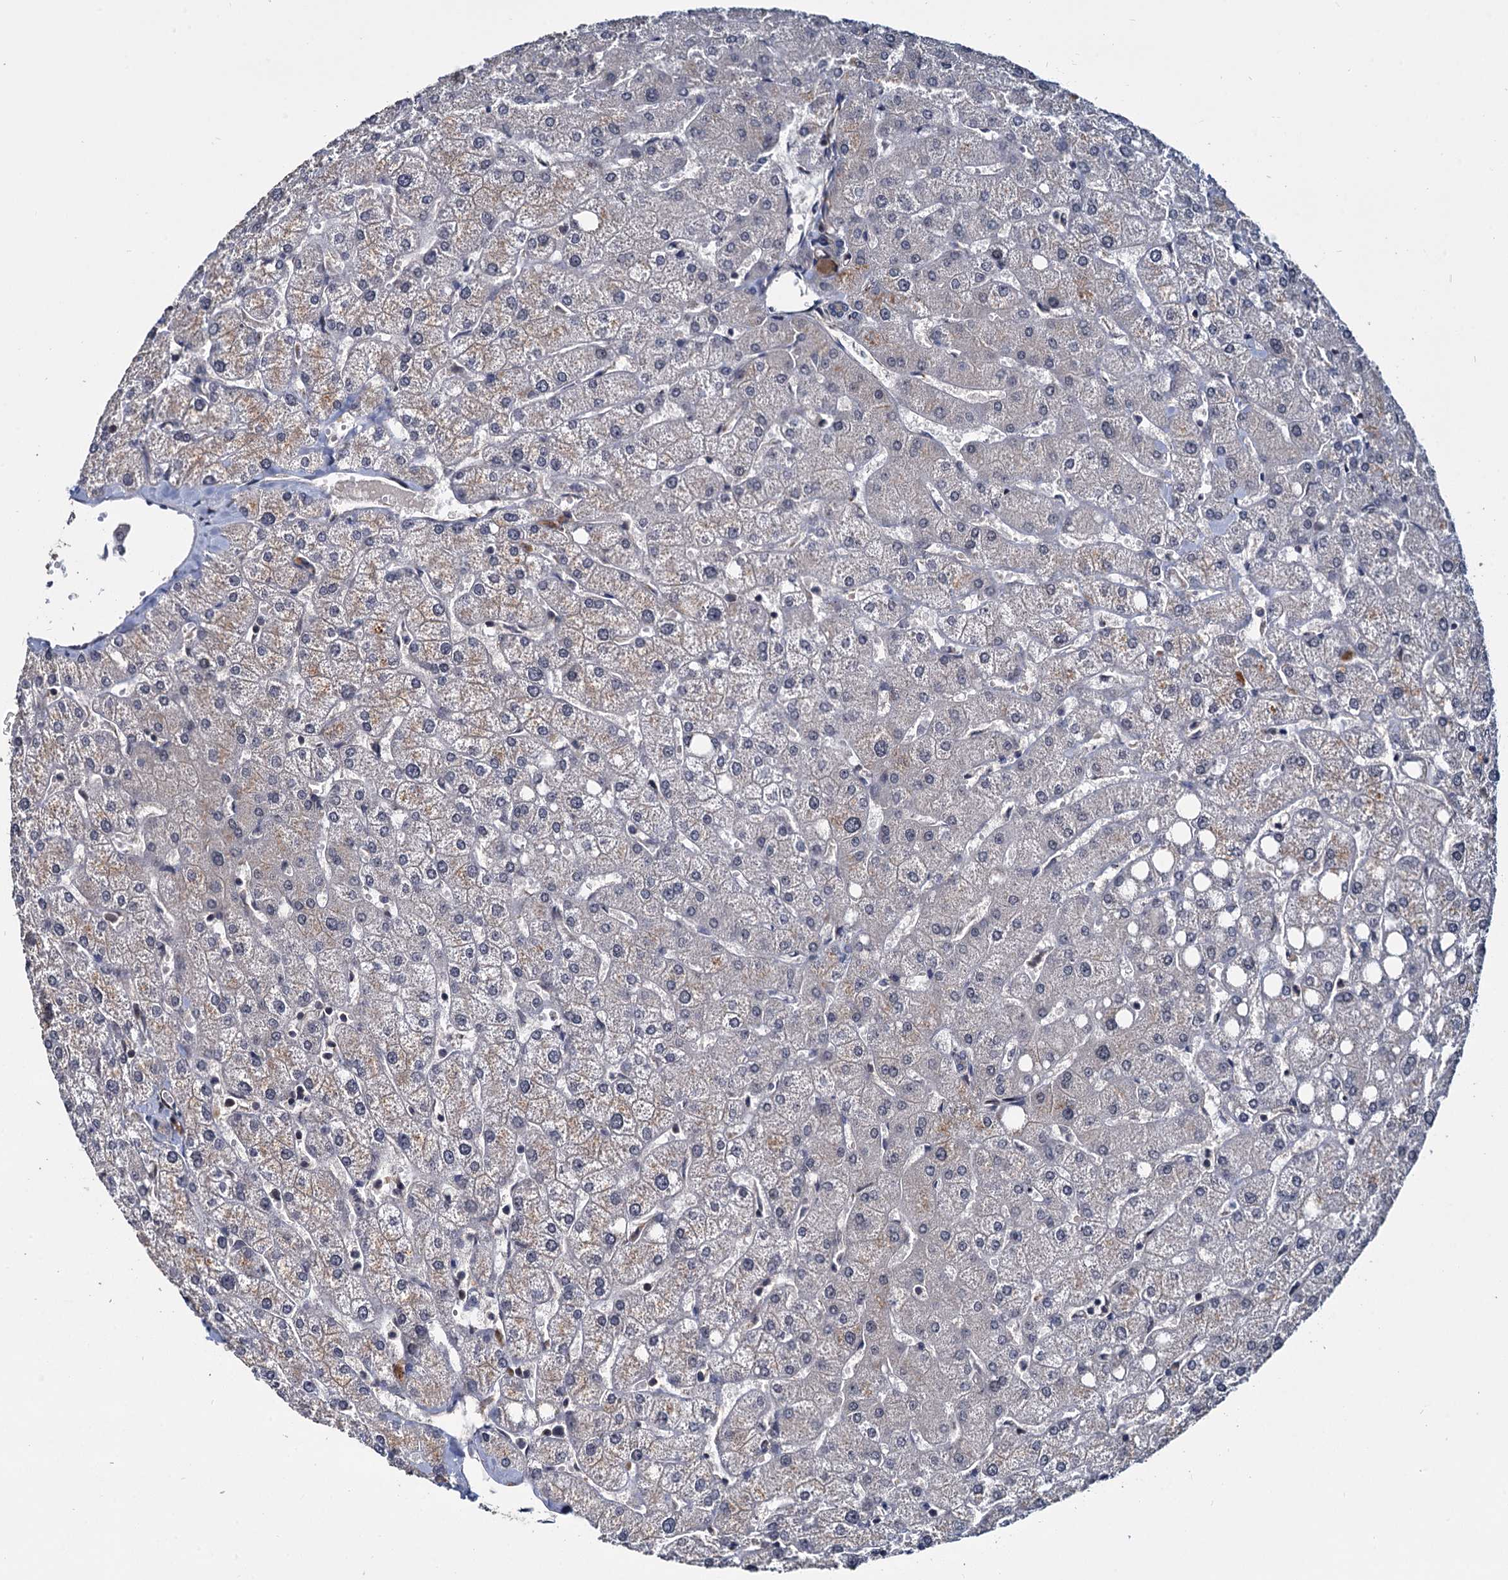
{"staining": {"intensity": "negative", "quantity": "none", "location": "none"}, "tissue": "liver", "cell_type": "Cholangiocytes", "image_type": "normal", "snomed": [{"axis": "morphology", "description": "Normal tissue, NOS"}, {"axis": "topography", "description": "Liver"}], "caption": "Cholangiocytes show no significant positivity in unremarkable liver. The staining is performed using DAB (3,3'-diaminobenzidine) brown chromogen with nuclei counter-stained in using hematoxylin.", "gene": "ARHGAP42", "patient": {"sex": "female", "age": 54}}